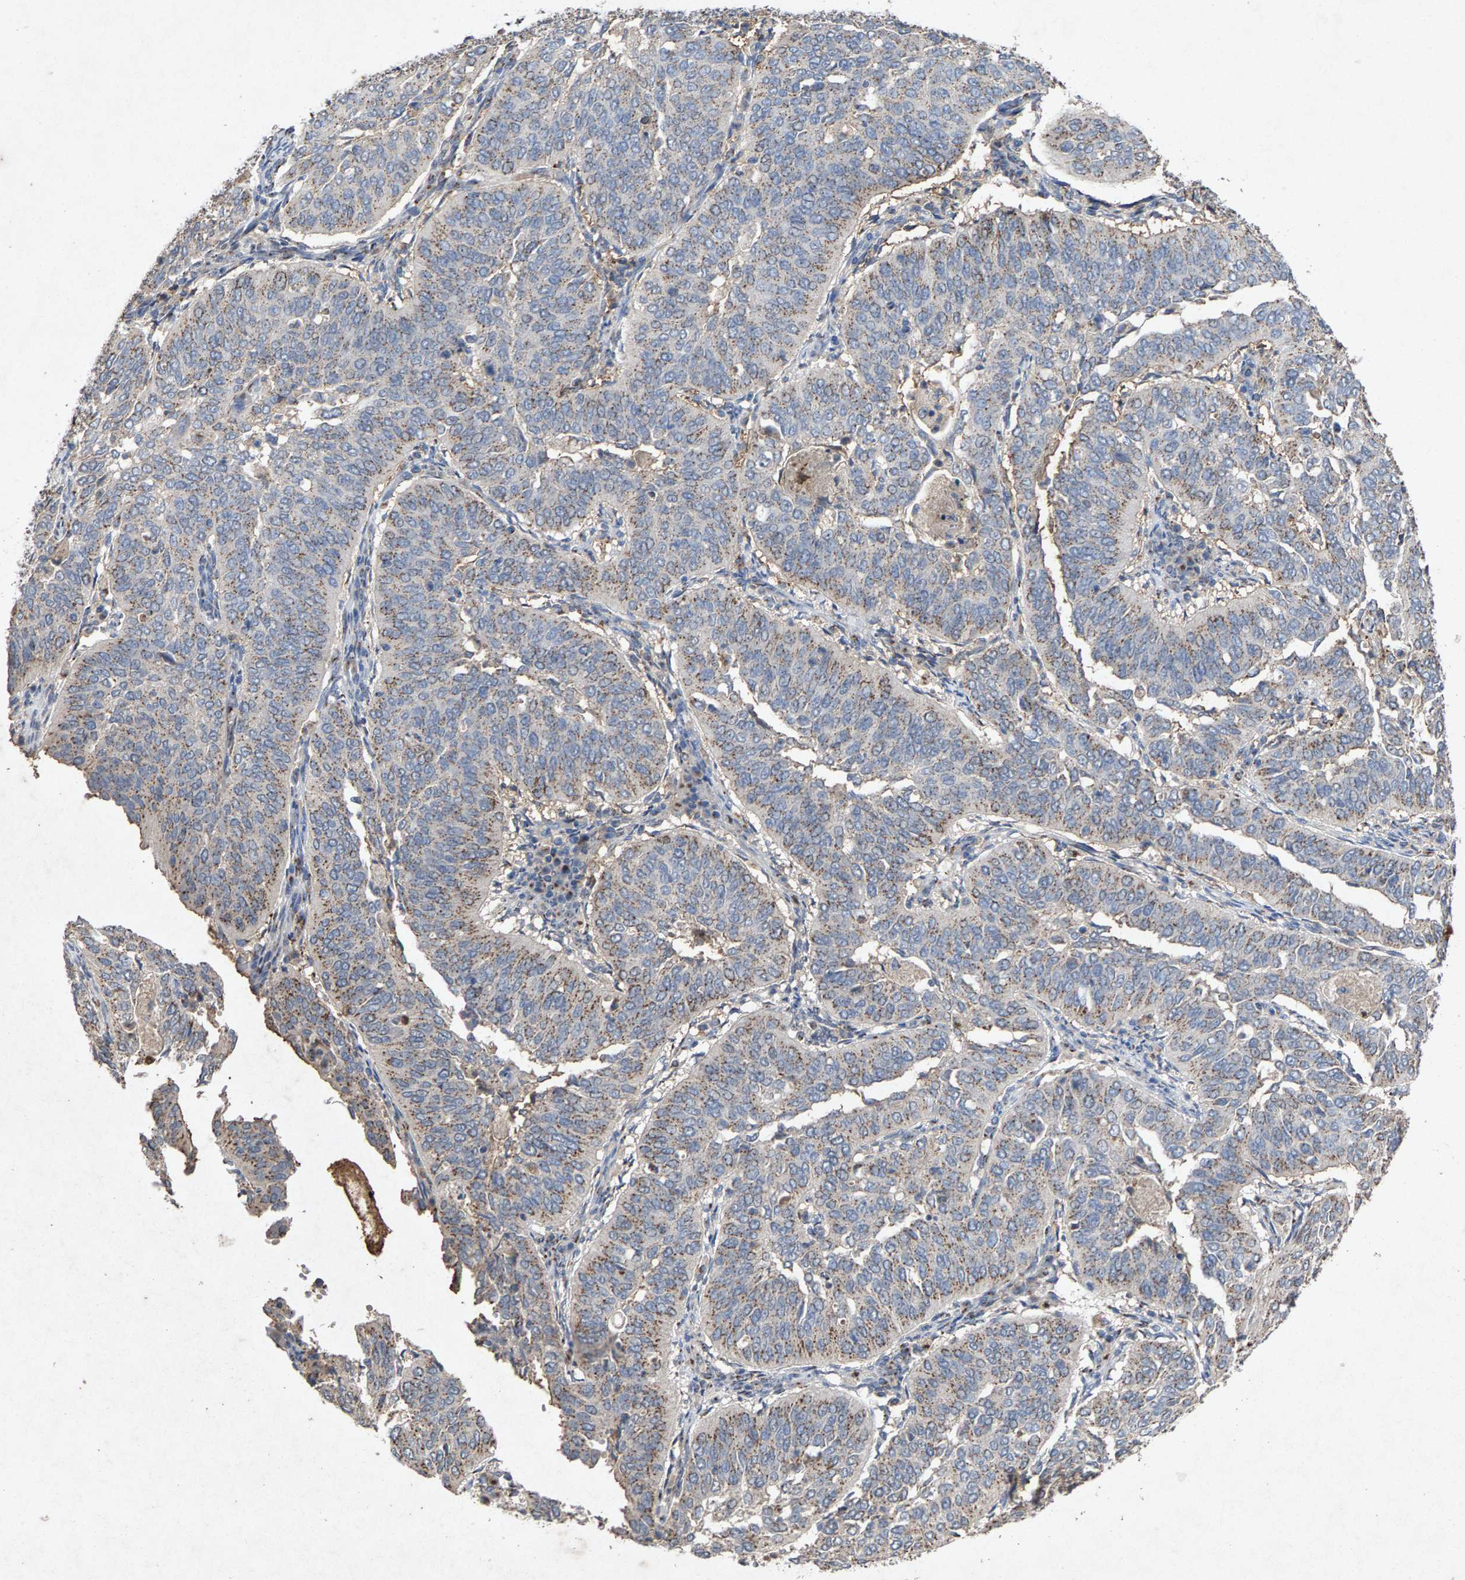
{"staining": {"intensity": "moderate", "quantity": ">75%", "location": "cytoplasmic/membranous"}, "tissue": "cervical cancer", "cell_type": "Tumor cells", "image_type": "cancer", "snomed": [{"axis": "morphology", "description": "Normal tissue, NOS"}, {"axis": "morphology", "description": "Squamous cell carcinoma, NOS"}, {"axis": "topography", "description": "Cervix"}], "caption": "DAB (3,3'-diaminobenzidine) immunohistochemical staining of human cervical cancer (squamous cell carcinoma) demonstrates moderate cytoplasmic/membranous protein staining in about >75% of tumor cells. (IHC, brightfield microscopy, high magnification).", "gene": "MAN2A1", "patient": {"sex": "female", "age": 39}}